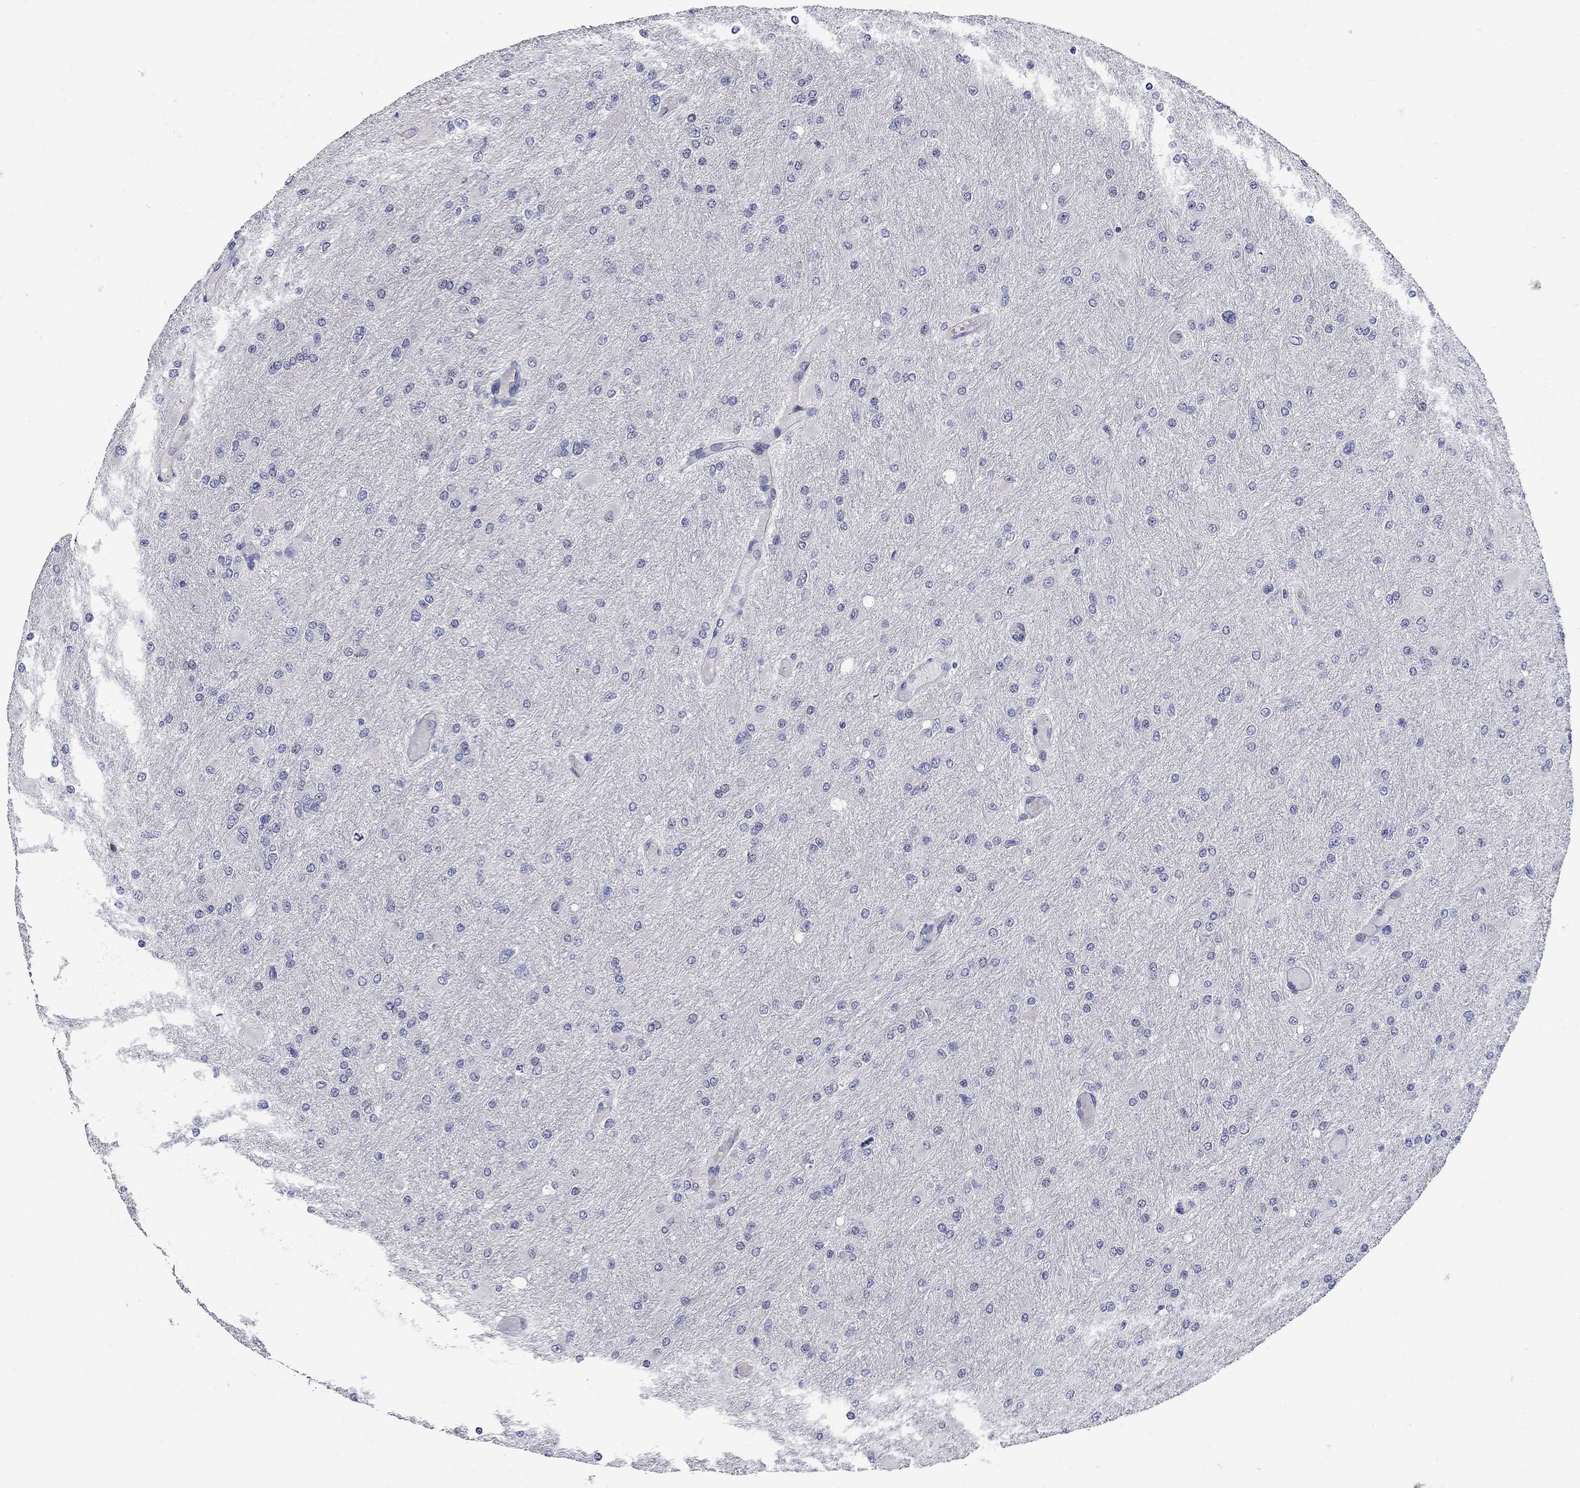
{"staining": {"intensity": "negative", "quantity": "none", "location": "none"}, "tissue": "glioma", "cell_type": "Tumor cells", "image_type": "cancer", "snomed": [{"axis": "morphology", "description": "Glioma, malignant, High grade"}, {"axis": "topography", "description": "Cerebral cortex"}], "caption": "A photomicrograph of human high-grade glioma (malignant) is negative for staining in tumor cells.", "gene": "CETN1", "patient": {"sex": "female", "age": 36}}